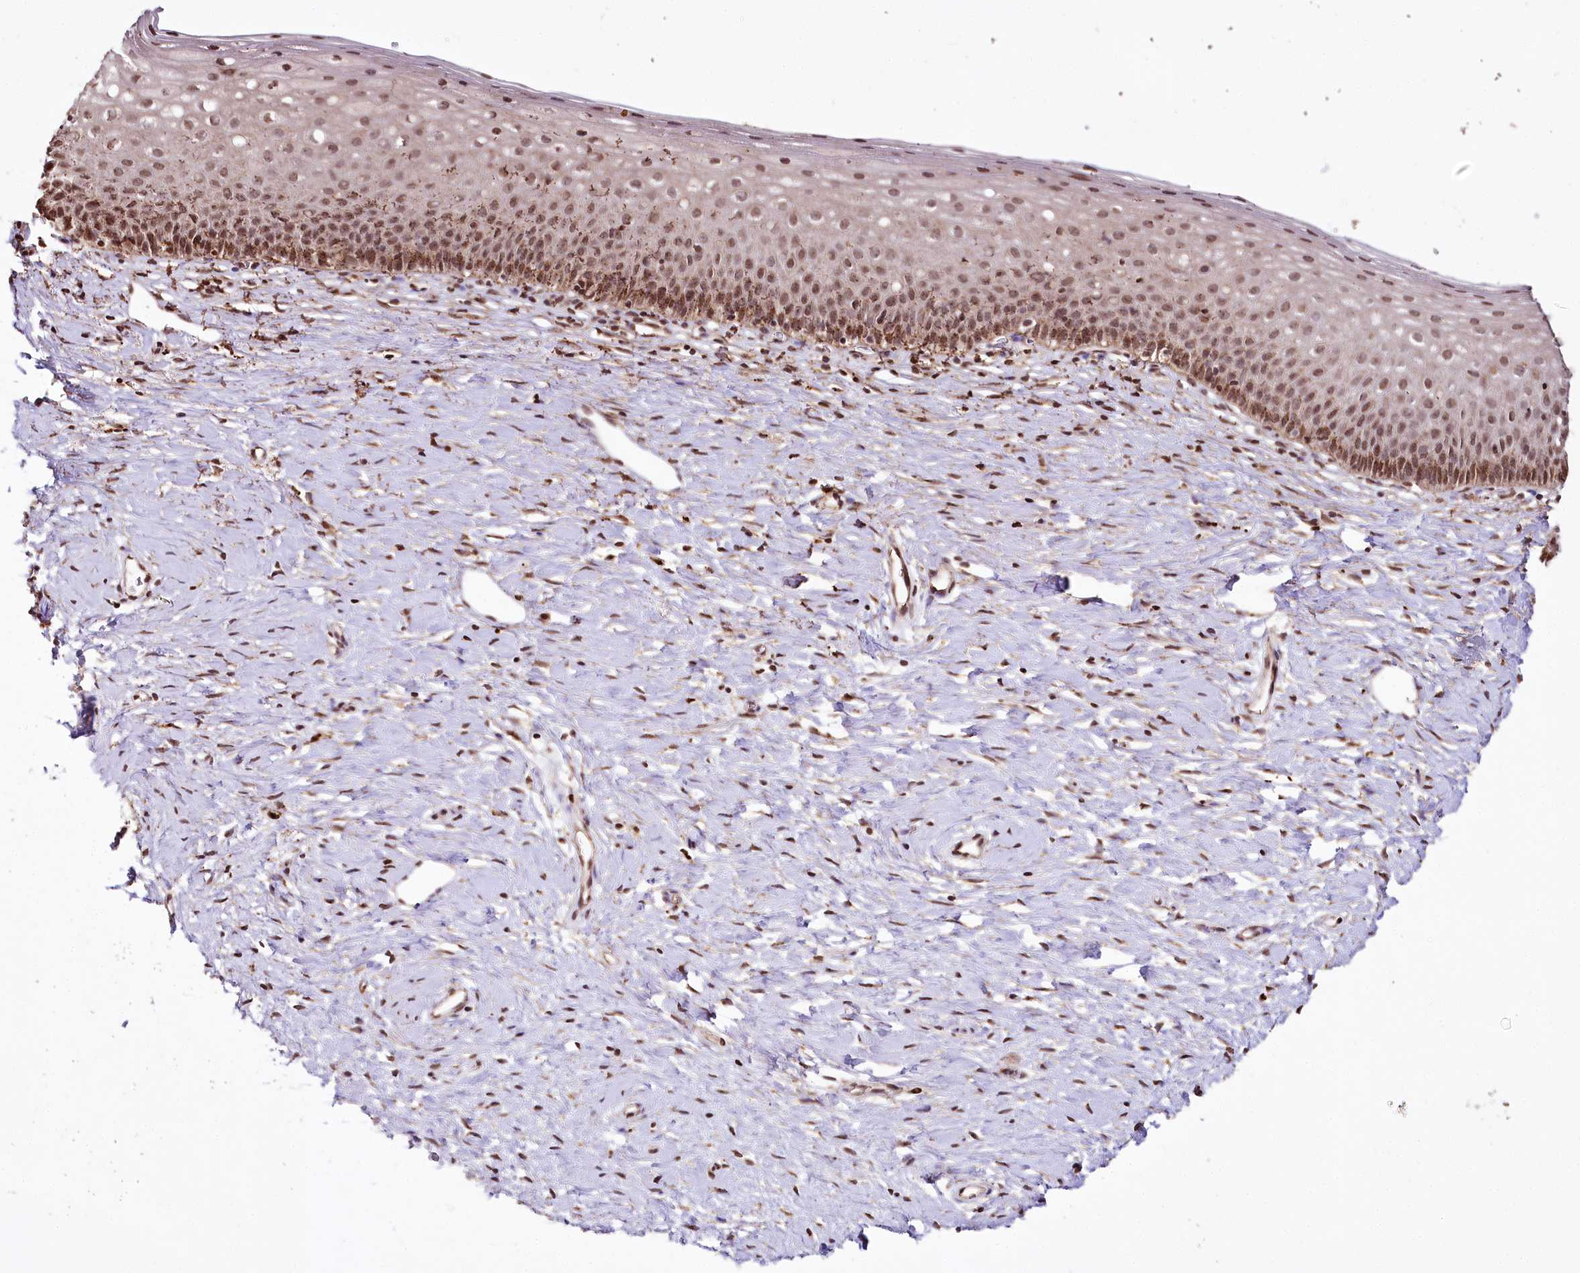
{"staining": {"intensity": "moderate", "quantity": ">75%", "location": "cytoplasmic/membranous,nuclear"}, "tissue": "cervix", "cell_type": "Glandular cells", "image_type": "normal", "snomed": [{"axis": "morphology", "description": "Normal tissue, NOS"}, {"axis": "topography", "description": "Cervix"}], "caption": "Moderate cytoplasmic/membranous,nuclear expression is identified in about >75% of glandular cells in unremarkable cervix.", "gene": "HOXC8", "patient": {"sex": "female", "age": 57}}